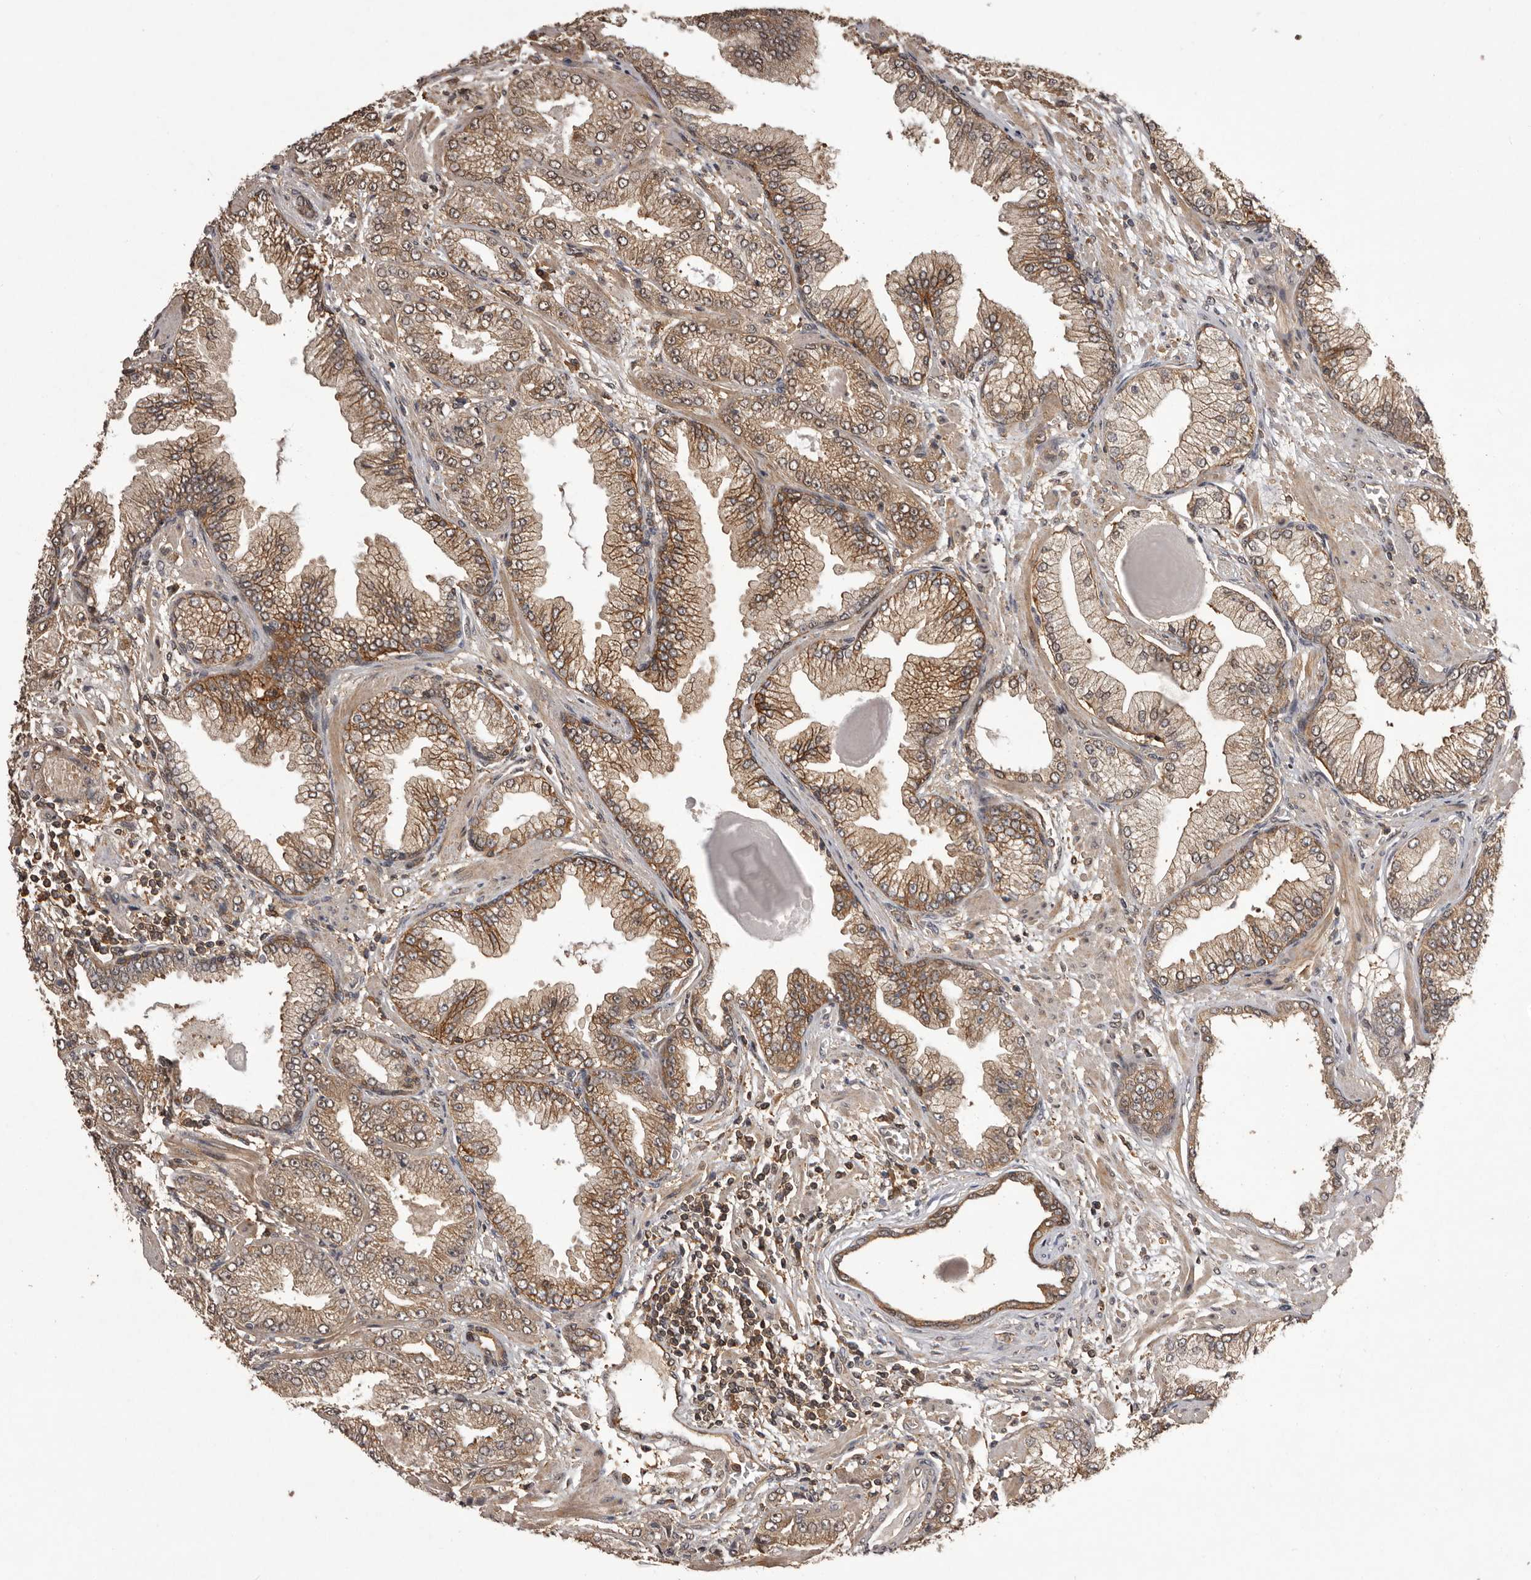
{"staining": {"intensity": "weak", "quantity": ">75%", "location": "cytoplasmic/membranous"}, "tissue": "prostate cancer", "cell_type": "Tumor cells", "image_type": "cancer", "snomed": [{"axis": "morphology", "description": "Adenocarcinoma, High grade"}, {"axis": "topography", "description": "Prostate"}], "caption": "Adenocarcinoma (high-grade) (prostate) stained for a protein reveals weak cytoplasmic/membranous positivity in tumor cells.", "gene": "SLC22A3", "patient": {"sex": "male", "age": 71}}